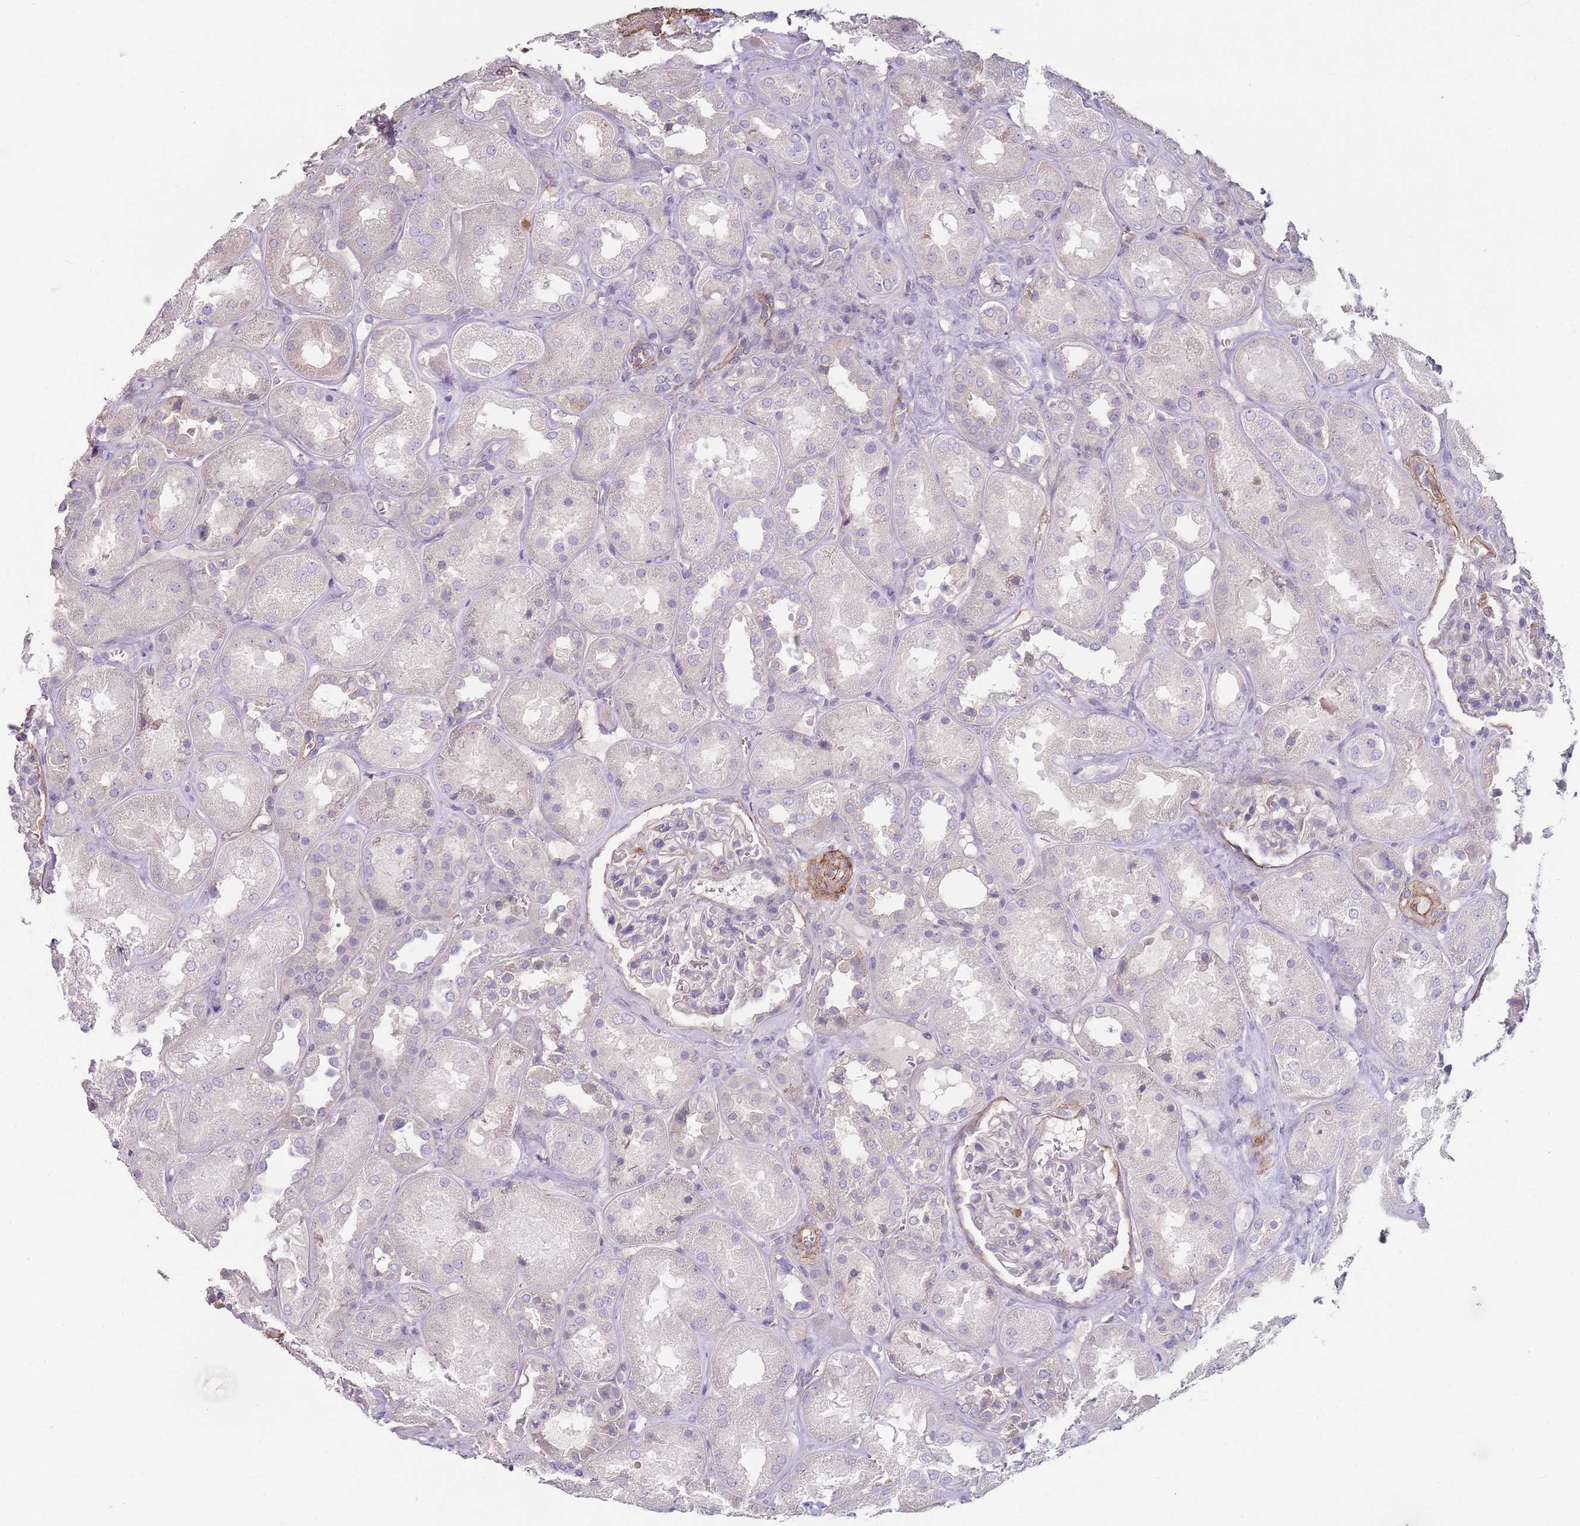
{"staining": {"intensity": "negative", "quantity": "none", "location": "none"}, "tissue": "kidney", "cell_type": "Cells in glomeruli", "image_type": "normal", "snomed": [{"axis": "morphology", "description": "Normal tissue, NOS"}, {"axis": "topography", "description": "Kidney"}], "caption": "This is a micrograph of IHC staining of benign kidney, which shows no expression in cells in glomeruli. The staining is performed using DAB (3,3'-diaminobenzidine) brown chromogen with nuclei counter-stained in using hematoxylin.", "gene": "PHLPP2", "patient": {"sex": "male", "age": 70}}